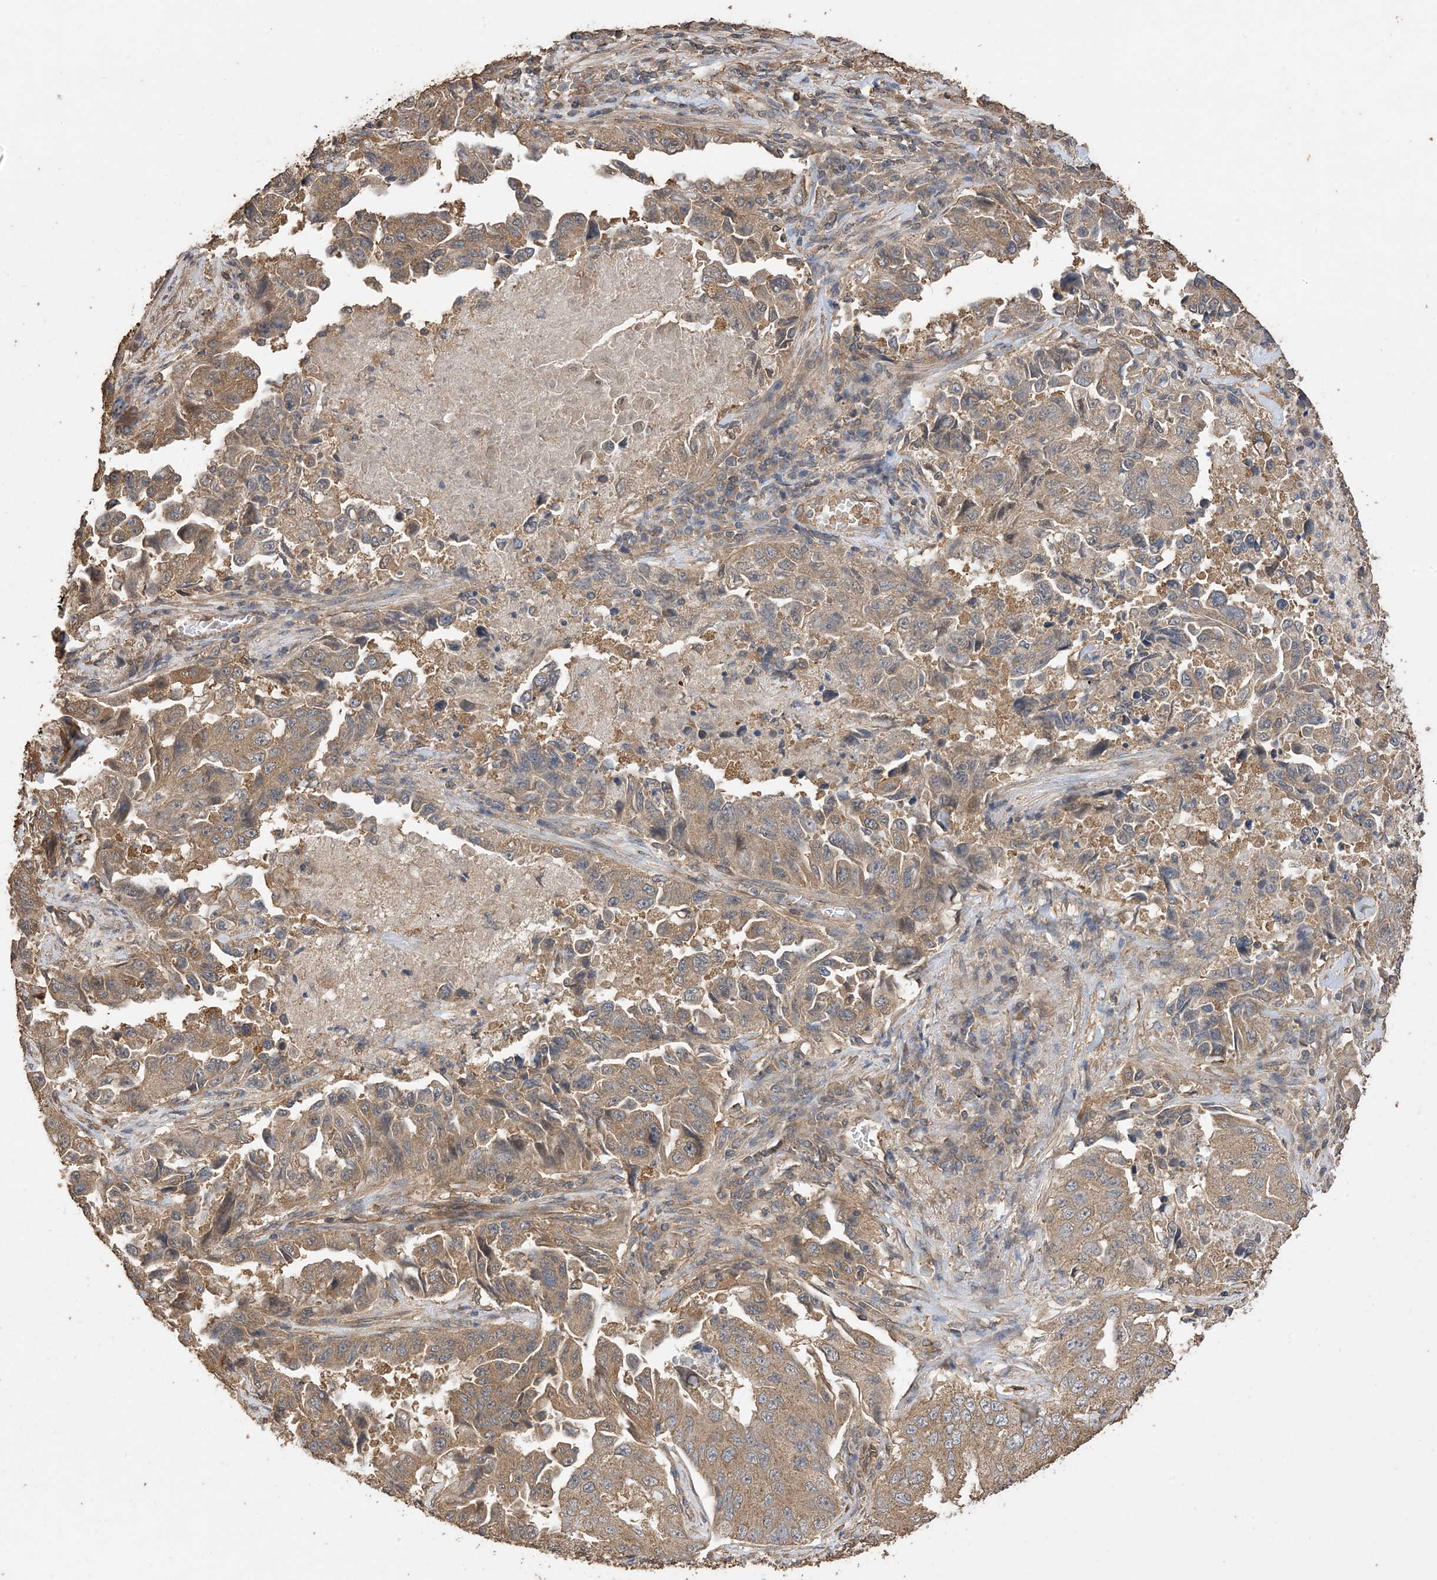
{"staining": {"intensity": "moderate", "quantity": ">75%", "location": "cytoplasmic/membranous"}, "tissue": "lung cancer", "cell_type": "Tumor cells", "image_type": "cancer", "snomed": [{"axis": "morphology", "description": "Adenocarcinoma, NOS"}, {"axis": "topography", "description": "Lung"}], "caption": "Tumor cells demonstrate medium levels of moderate cytoplasmic/membranous expression in approximately >75% of cells in human lung adenocarcinoma.", "gene": "ZKSCAN5", "patient": {"sex": "female", "age": 51}}